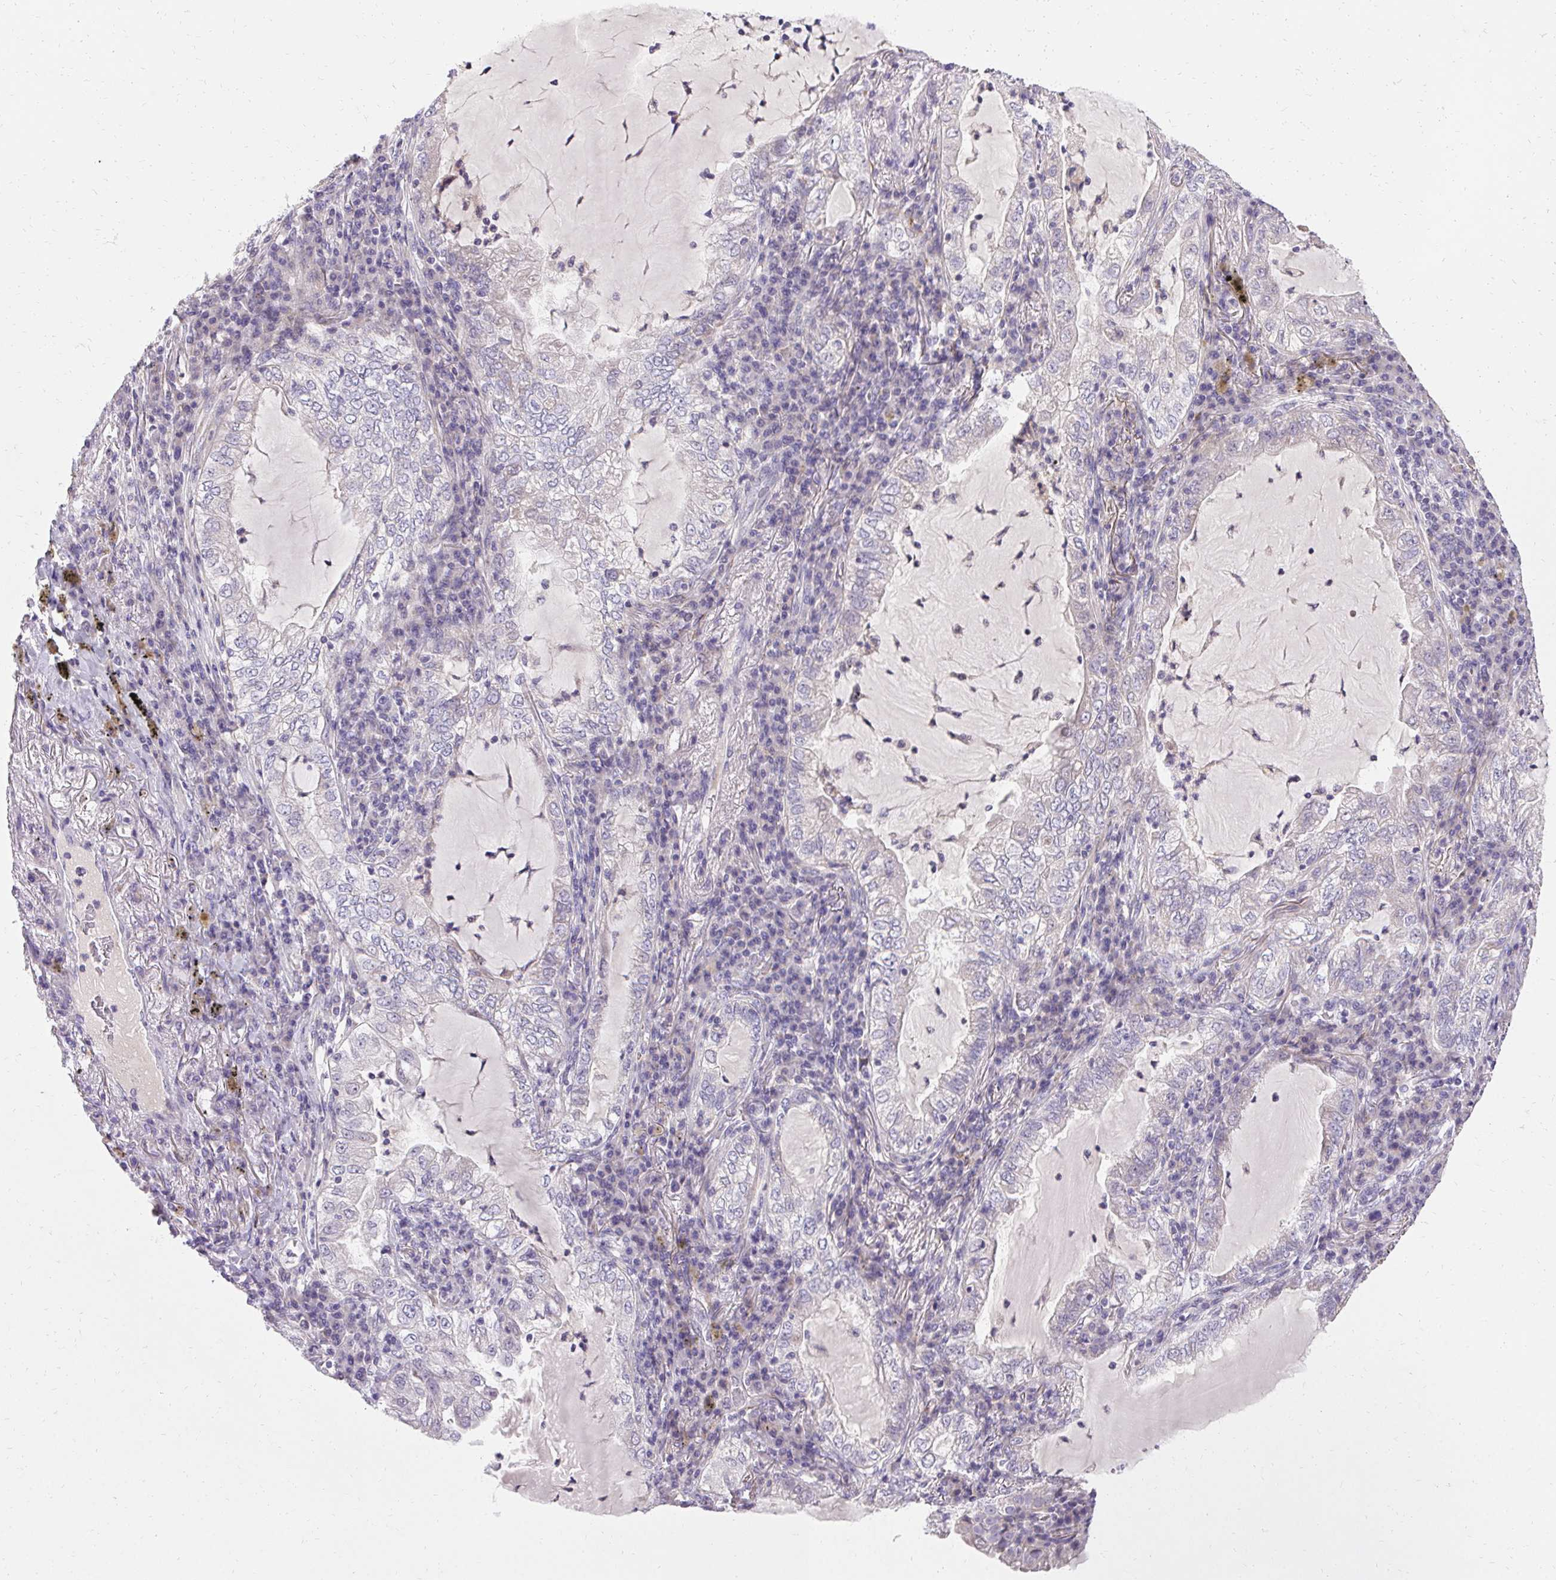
{"staining": {"intensity": "negative", "quantity": "none", "location": "none"}, "tissue": "lung cancer", "cell_type": "Tumor cells", "image_type": "cancer", "snomed": [{"axis": "morphology", "description": "Adenocarcinoma, NOS"}, {"axis": "topography", "description": "Lung"}], "caption": "Lung cancer was stained to show a protein in brown. There is no significant staining in tumor cells.", "gene": "TRIP13", "patient": {"sex": "female", "age": 73}}